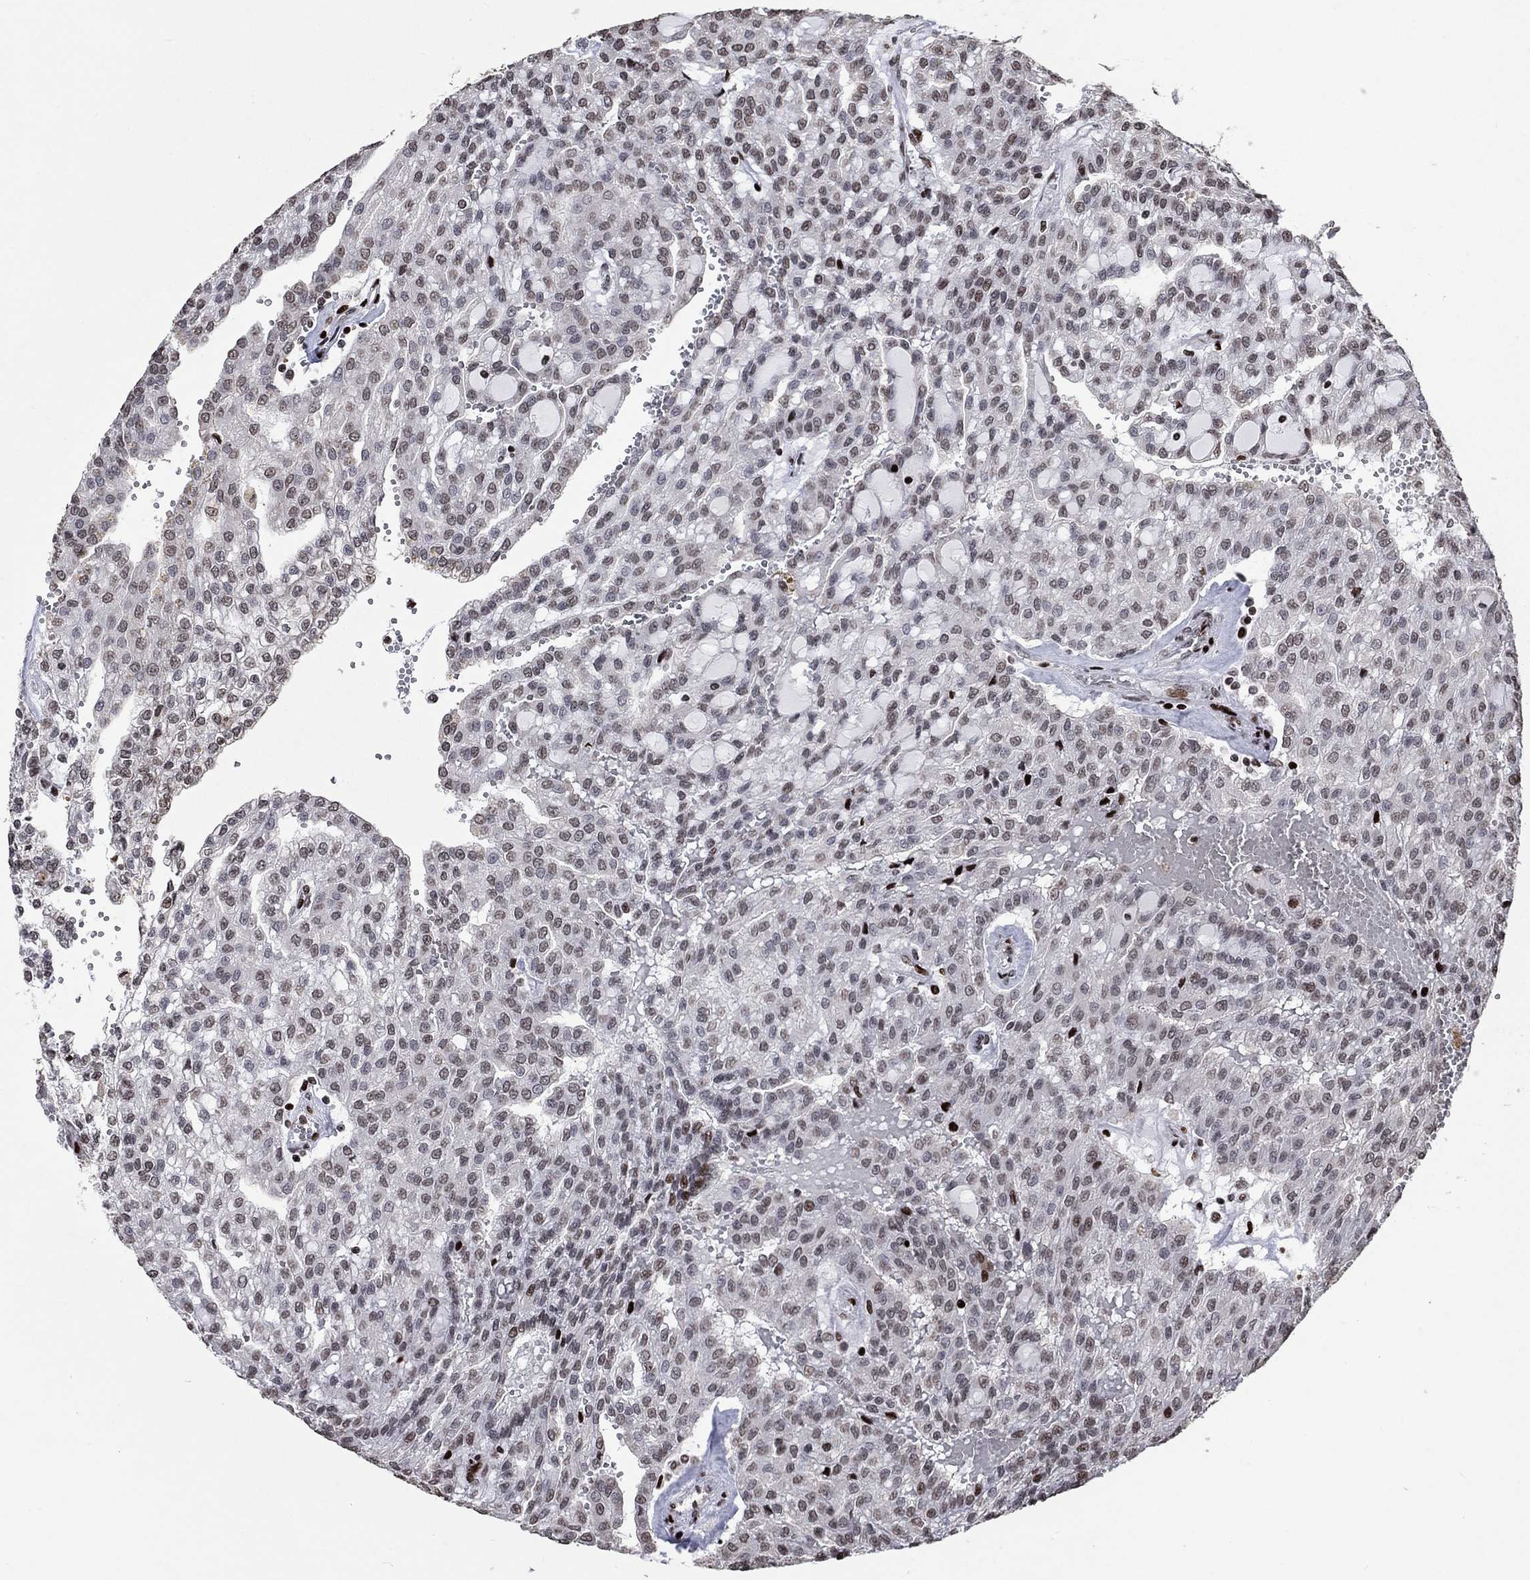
{"staining": {"intensity": "moderate", "quantity": "<25%", "location": "nuclear"}, "tissue": "renal cancer", "cell_type": "Tumor cells", "image_type": "cancer", "snomed": [{"axis": "morphology", "description": "Adenocarcinoma, NOS"}, {"axis": "topography", "description": "Kidney"}], "caption": "Renal adenocarcinoma stained with a protein marker exhibits moderate staining in tumor cells.", "gene": "SRSF3", "patient": {"sex": "male", "age": 63}}